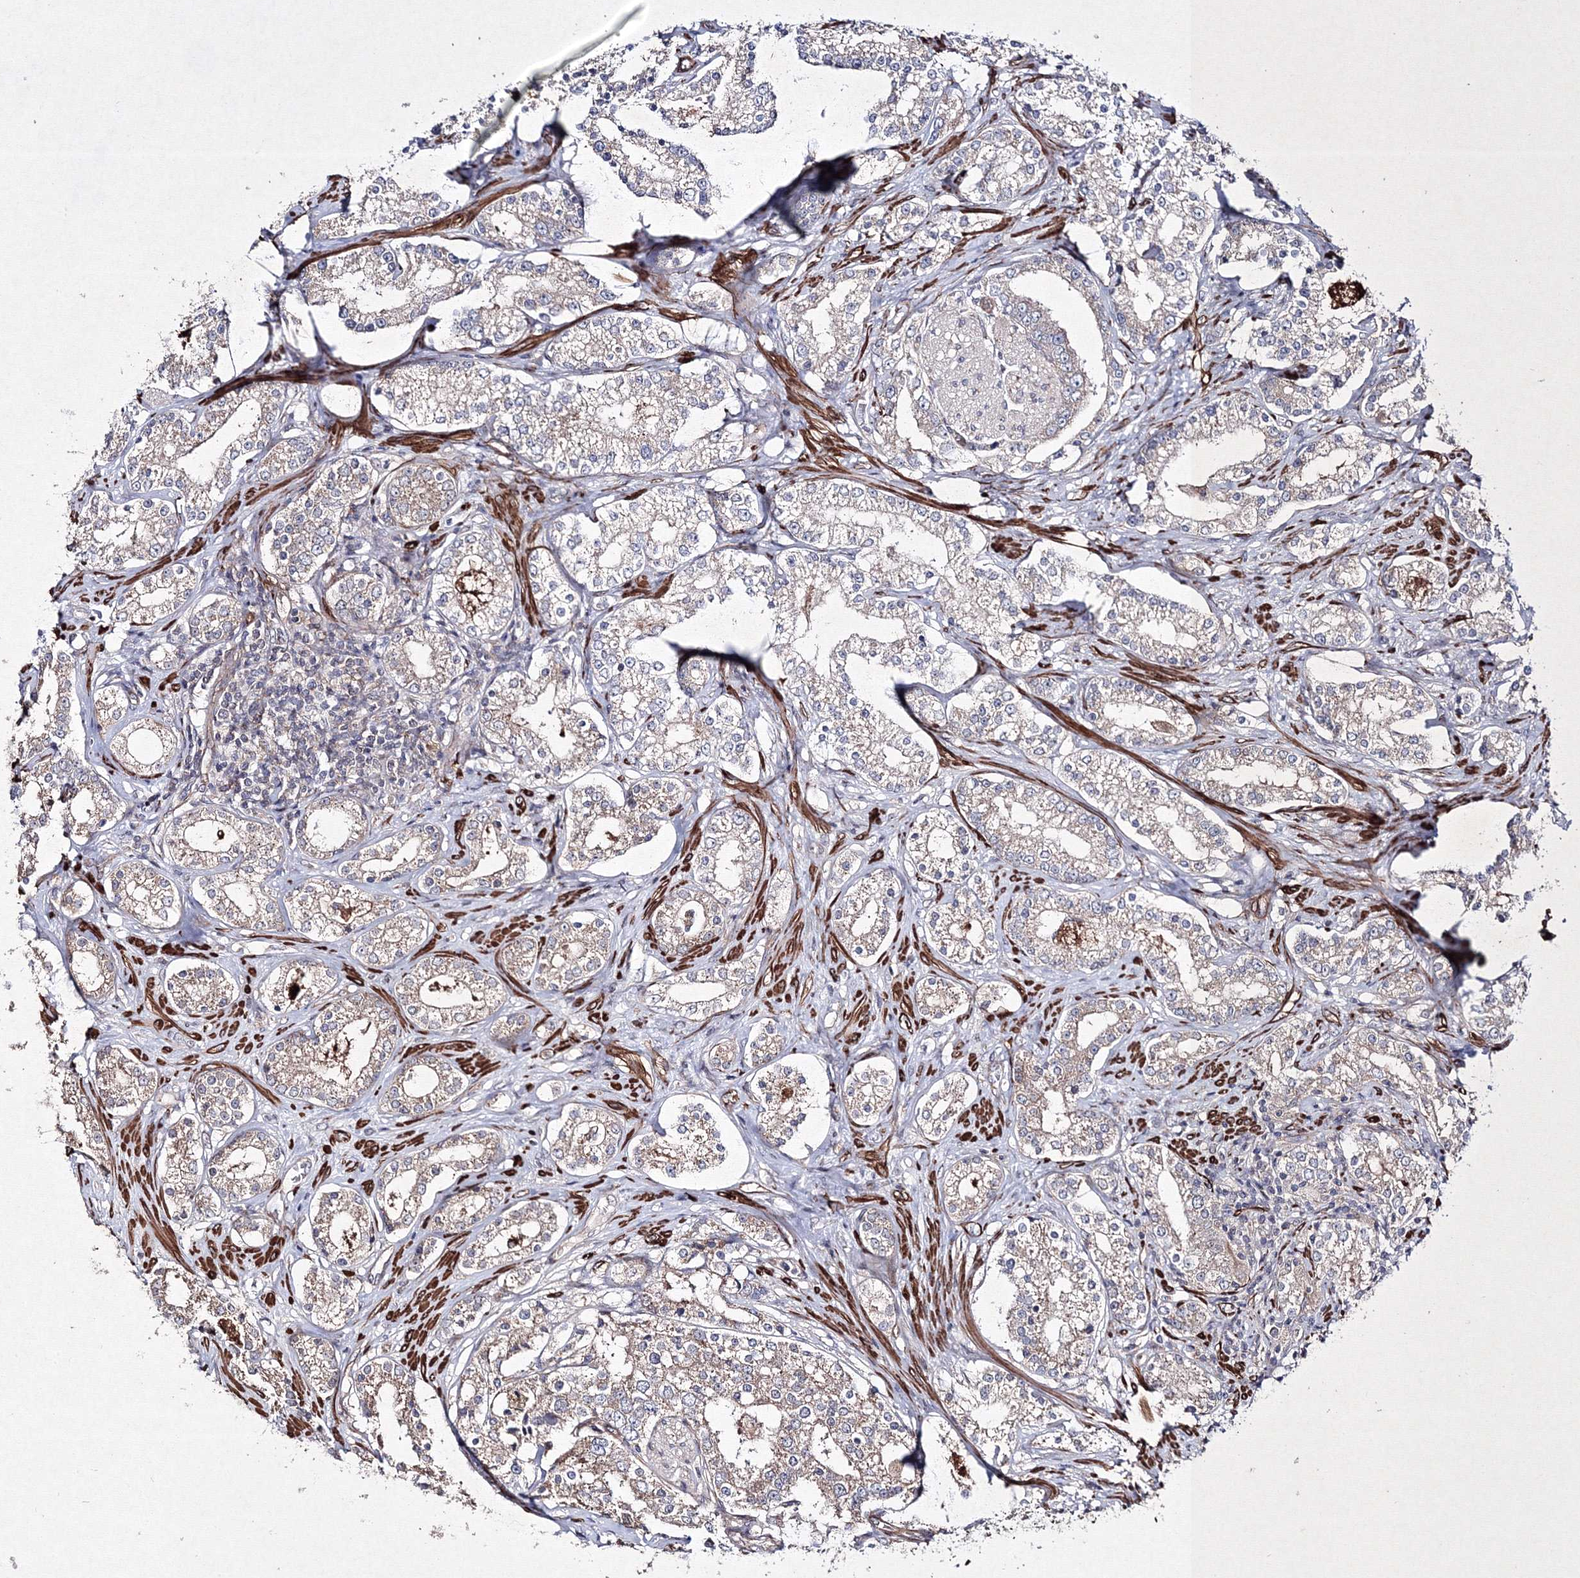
{"staining": {"intensity": "weak", "quantity": ">75%", "location": "cytoplasmic/membranous"}, "tissue": "prostate cancer", "cell_type": "Tumor cells", "image_type": "cancer", "snomed": [{"axis": "morphology", "description": "Normal tissue, NOS"}, {"axis": "morphology", "description": "Adenocarcinoma, High grade"}, {"axis": "topography", "description": "Prostate"}], "caption": "This photomicrograph demonstrates IHC staining of human prostate high-grade adenocarcinoma, with low weak cytoplasmic/membranous staining in approximately >75% of tumor cells.", "gene": "GFM1", "patient": {"sex": "male", "age": 83}}